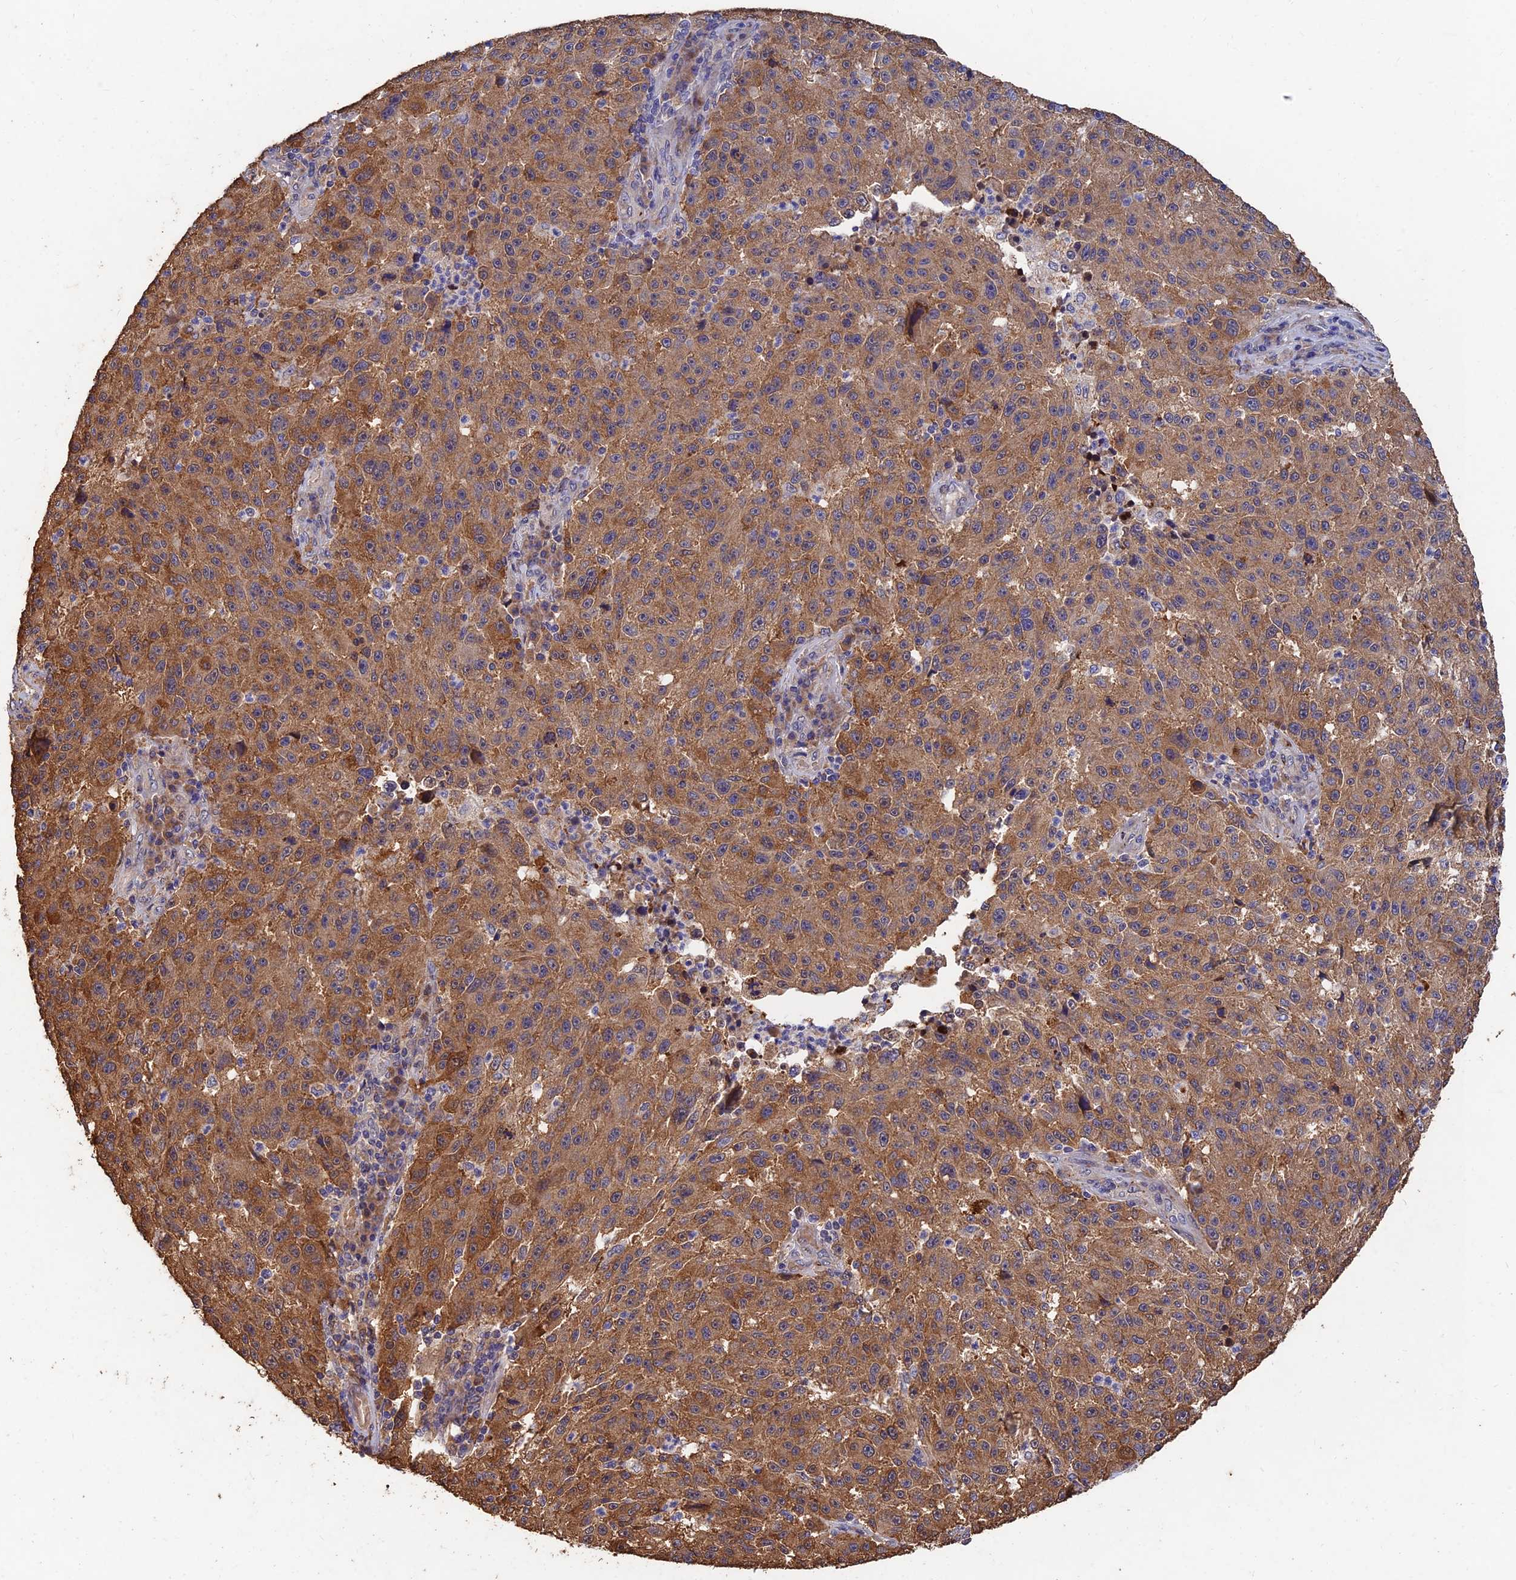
{"staining": {"intensity": "moderate", "quantity": ">75%", "location": "cytoplasmic/membranous"}, "tissue": "melanoma", "cell_type": "Tumor cells", "image_type": "cancer", "snomed": [{"axis": "morphology", "description": "Malignant melanoma, NOS"}, {"axis": "topography", "description": "Skin"}], "caption": "This photomicrograph shows malignant melanoma stained with immunohistochemistry to label a protein in brown. The cytoplasmic/membranous of tumor cells show moderate positivity for the protein. Nuclei are counter-stained blue.", "gene": "SLC38A11", "patient": {"sex": "male", "age": 53}}